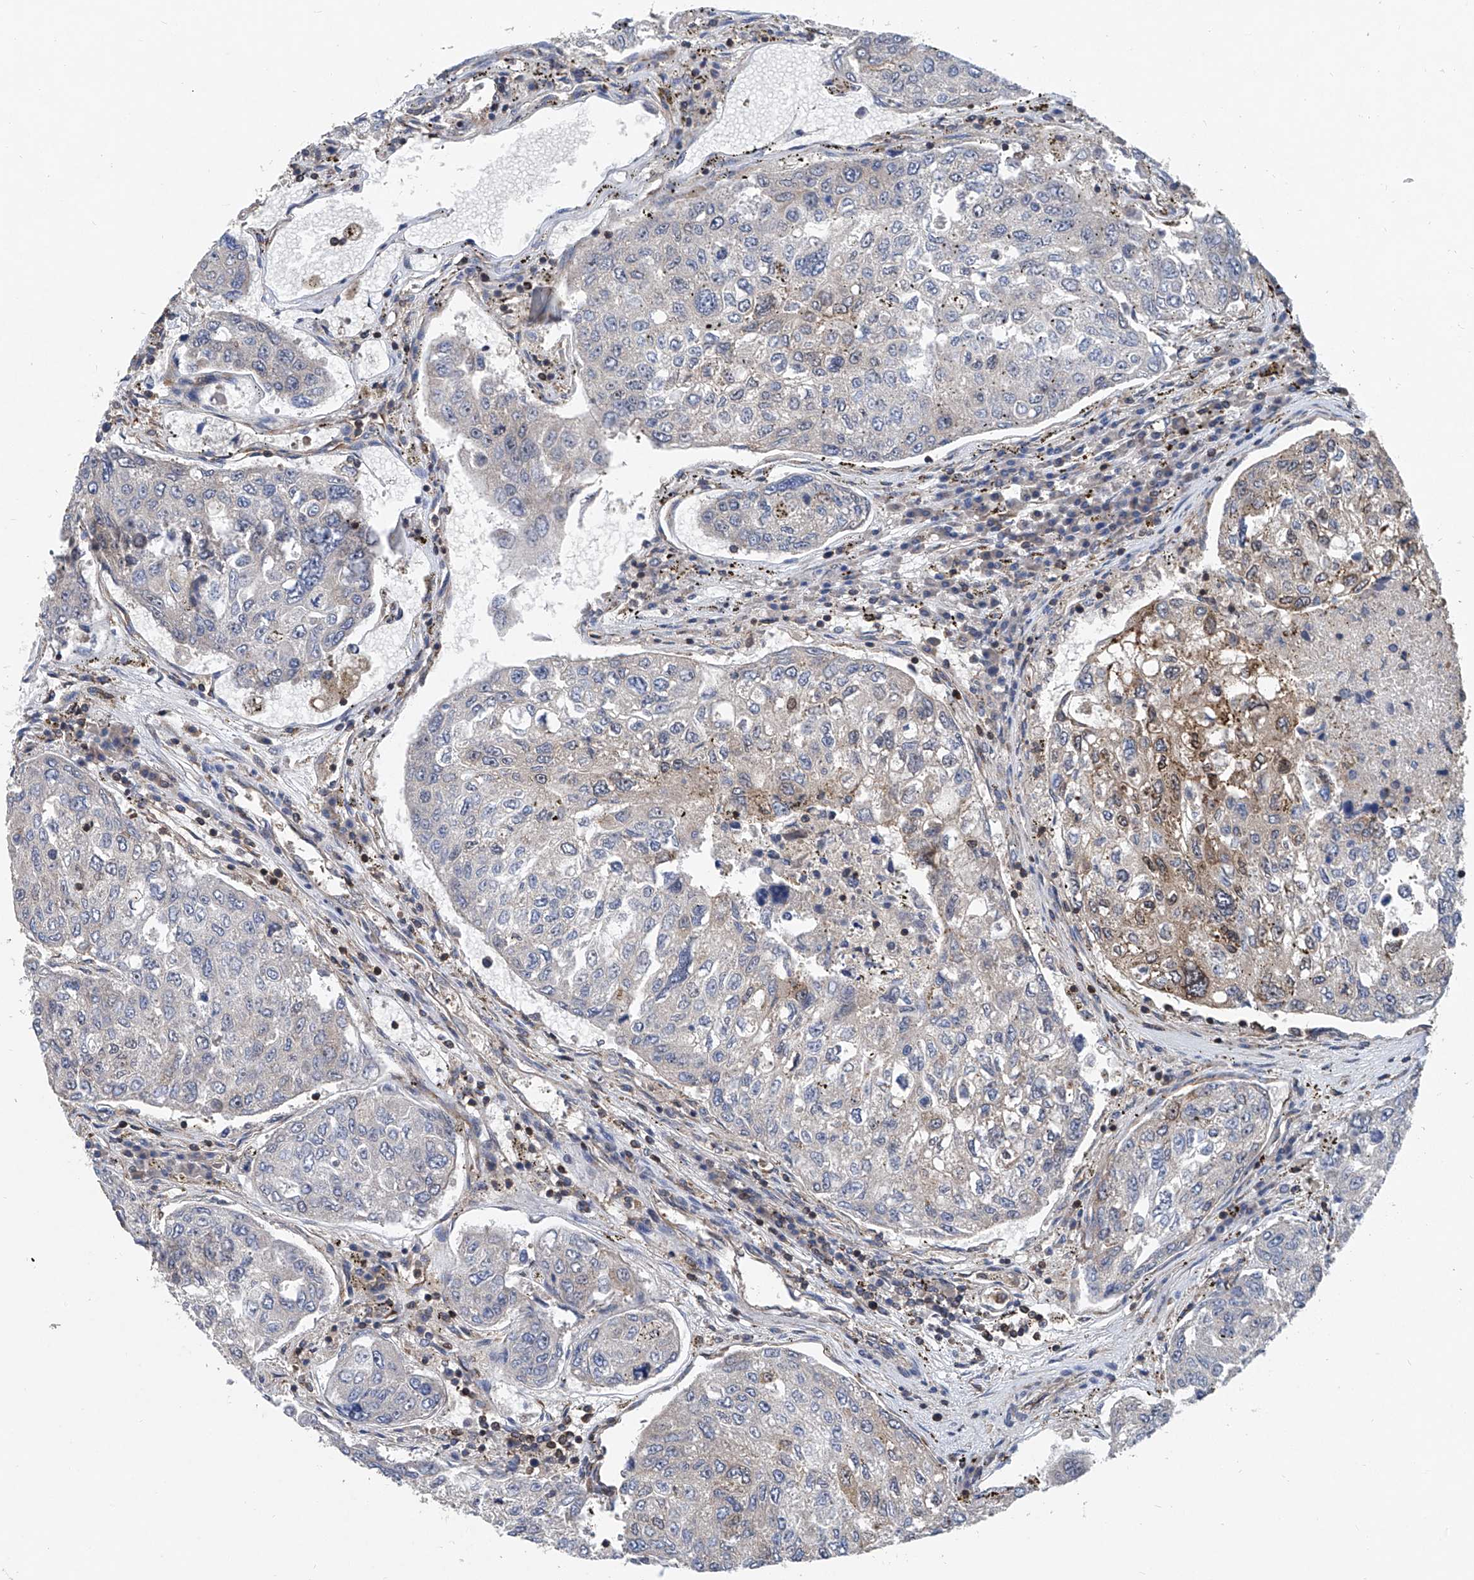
{"staining": {"intensity": "weak", "quantity": "<25%", "location": "cytoplasmic/membranous"}, "tissue": "urothelial cancer", "cell_type": "Tumor cells", "image_type": "cancer", "snomed": [{"axis": "morphology", "description": "Urothelial carcinoma, High grade"}, {"axis": "topography", "description": "Lymph node"}, {"axis": "topography", "description": "Urinary bladder"}], "caption": "There is no significant positivity in tumor cells of urothelial cancer.", "gene": "TRIM38", "patient": {"sex": "male", "age": 51}}